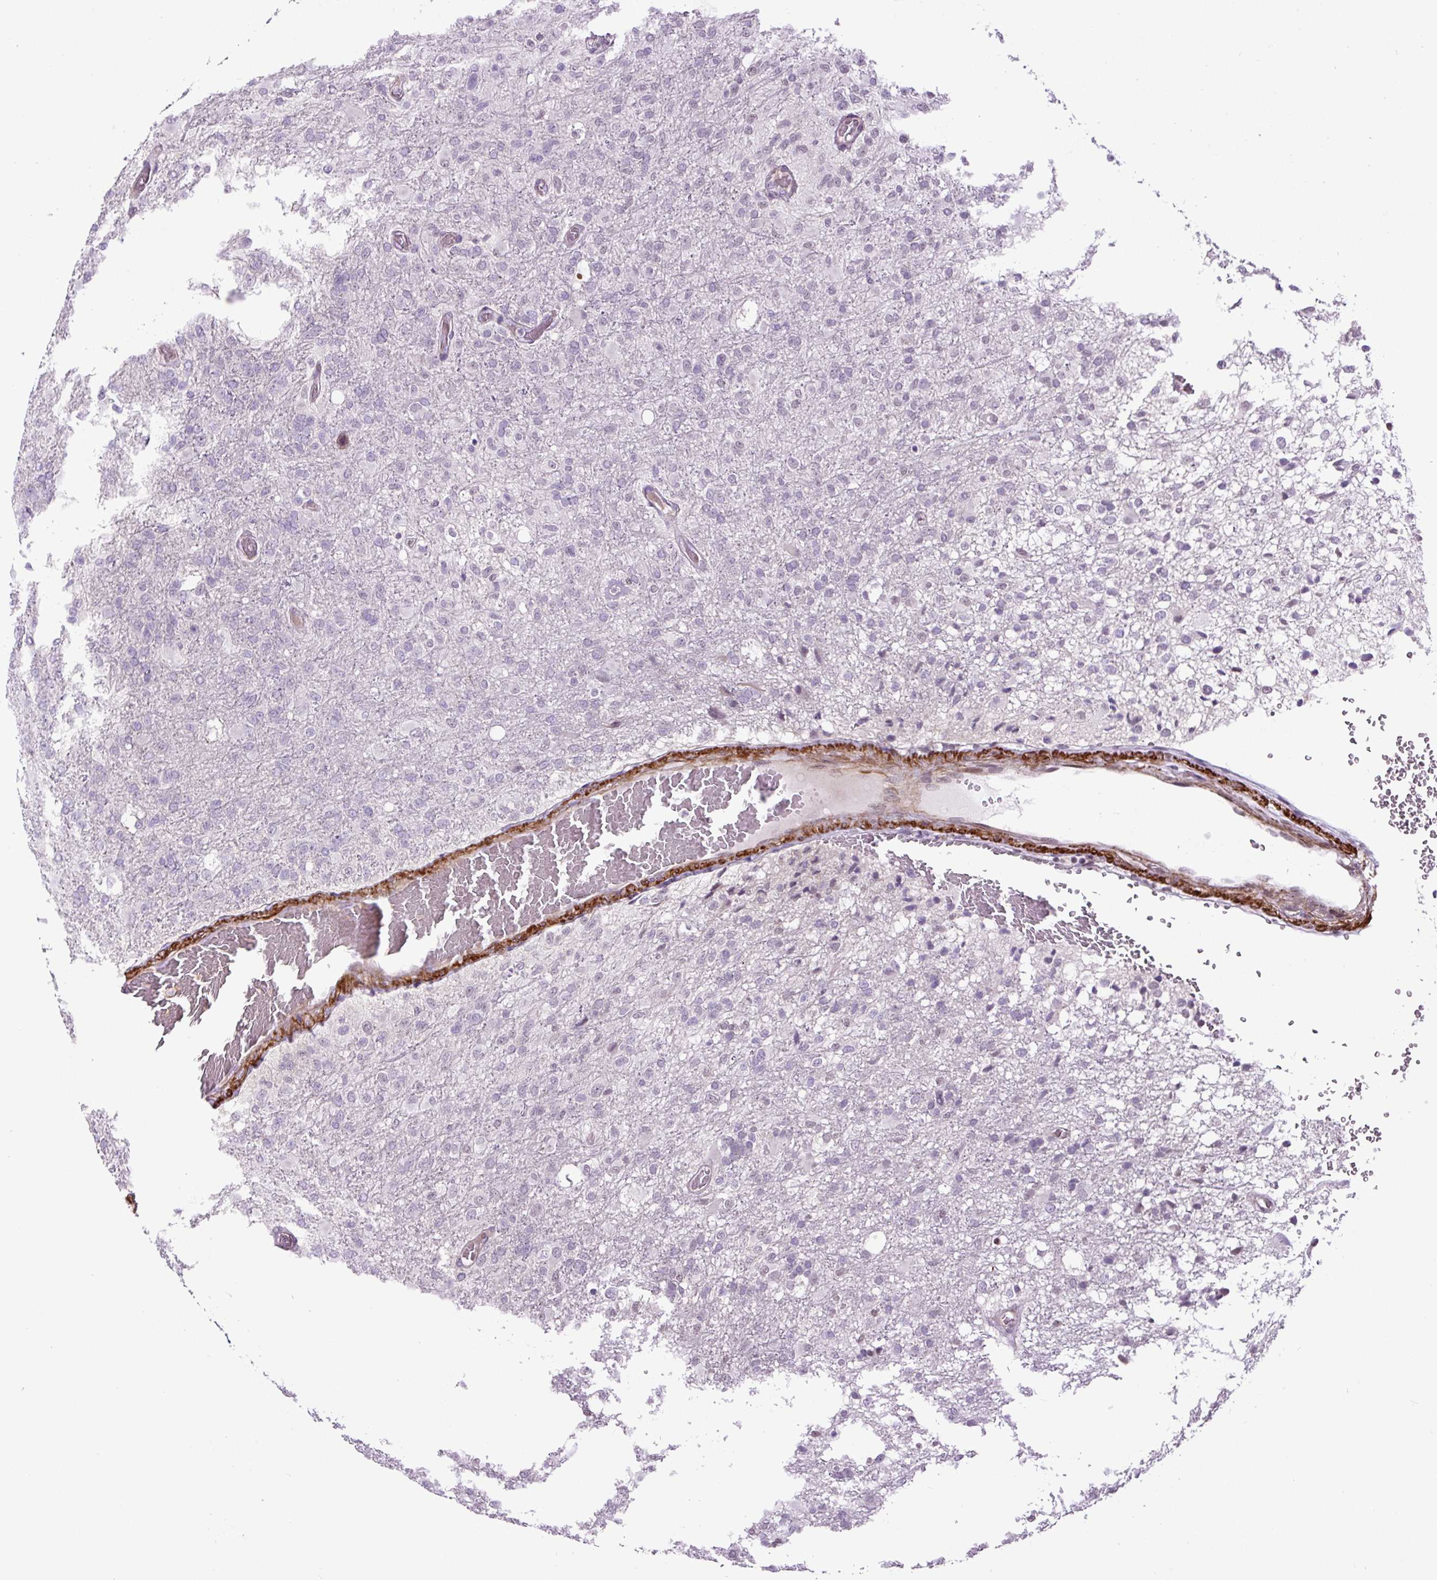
{"staining": {"intensity": "negative", "quantity": "none", "location": "none"}, "tissue": "glioma", "cell_type": "Tumor cells", "image_type": "cancer", "snomed": [{"axis": "morphology", "description": "Glioma, malignant, High grade"}, {"axis": "topography", "description": "Brain"}], "caption": "High power microscopy photomicrograph of an immunohistochemistry (IHC) histopathology image of glioma, revealing no significant expression in tumor cells.", "gene": "ZNF197", "patient": {"sex": "female", "age": 74}}